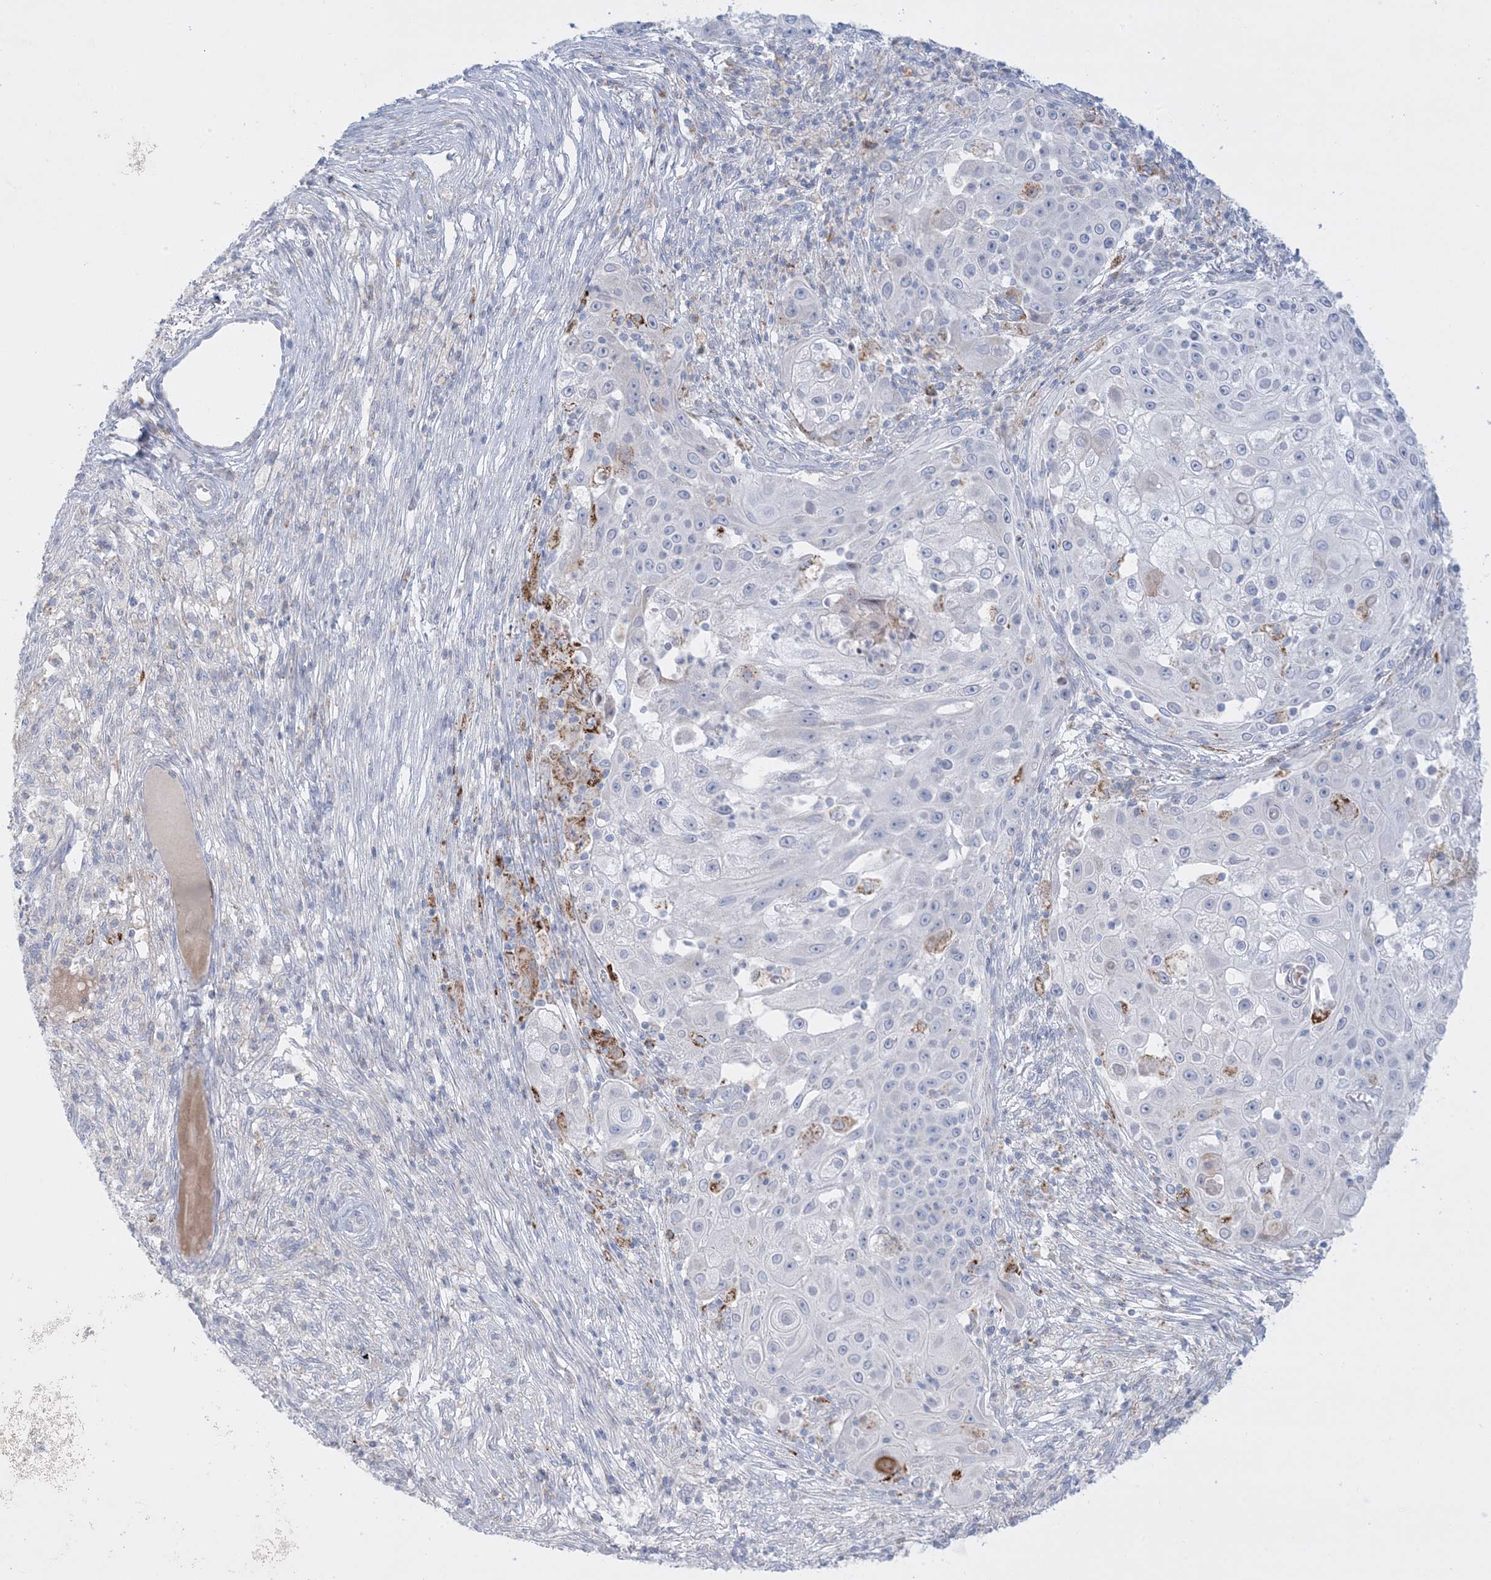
{"staining": {"intensity": "negative", "quantity": "none", "location": "none"}, "tissue": "ovarian cancer", "cell_type": "Tumor cells", "image_type": "cancer", "snomed": [{"axis": "morphology", "description": "Carcinoma, endometroid"}, {"axis": "topography", "description": "Ovary"}], "caption": "Immunohistochemistry image of human ovarian endometroid carcinoma stained for a protein (brown), which exhibits no staining in tumor cells.", "gene": "KCTD6", "patient": {"sex": "female", "age": 42}}